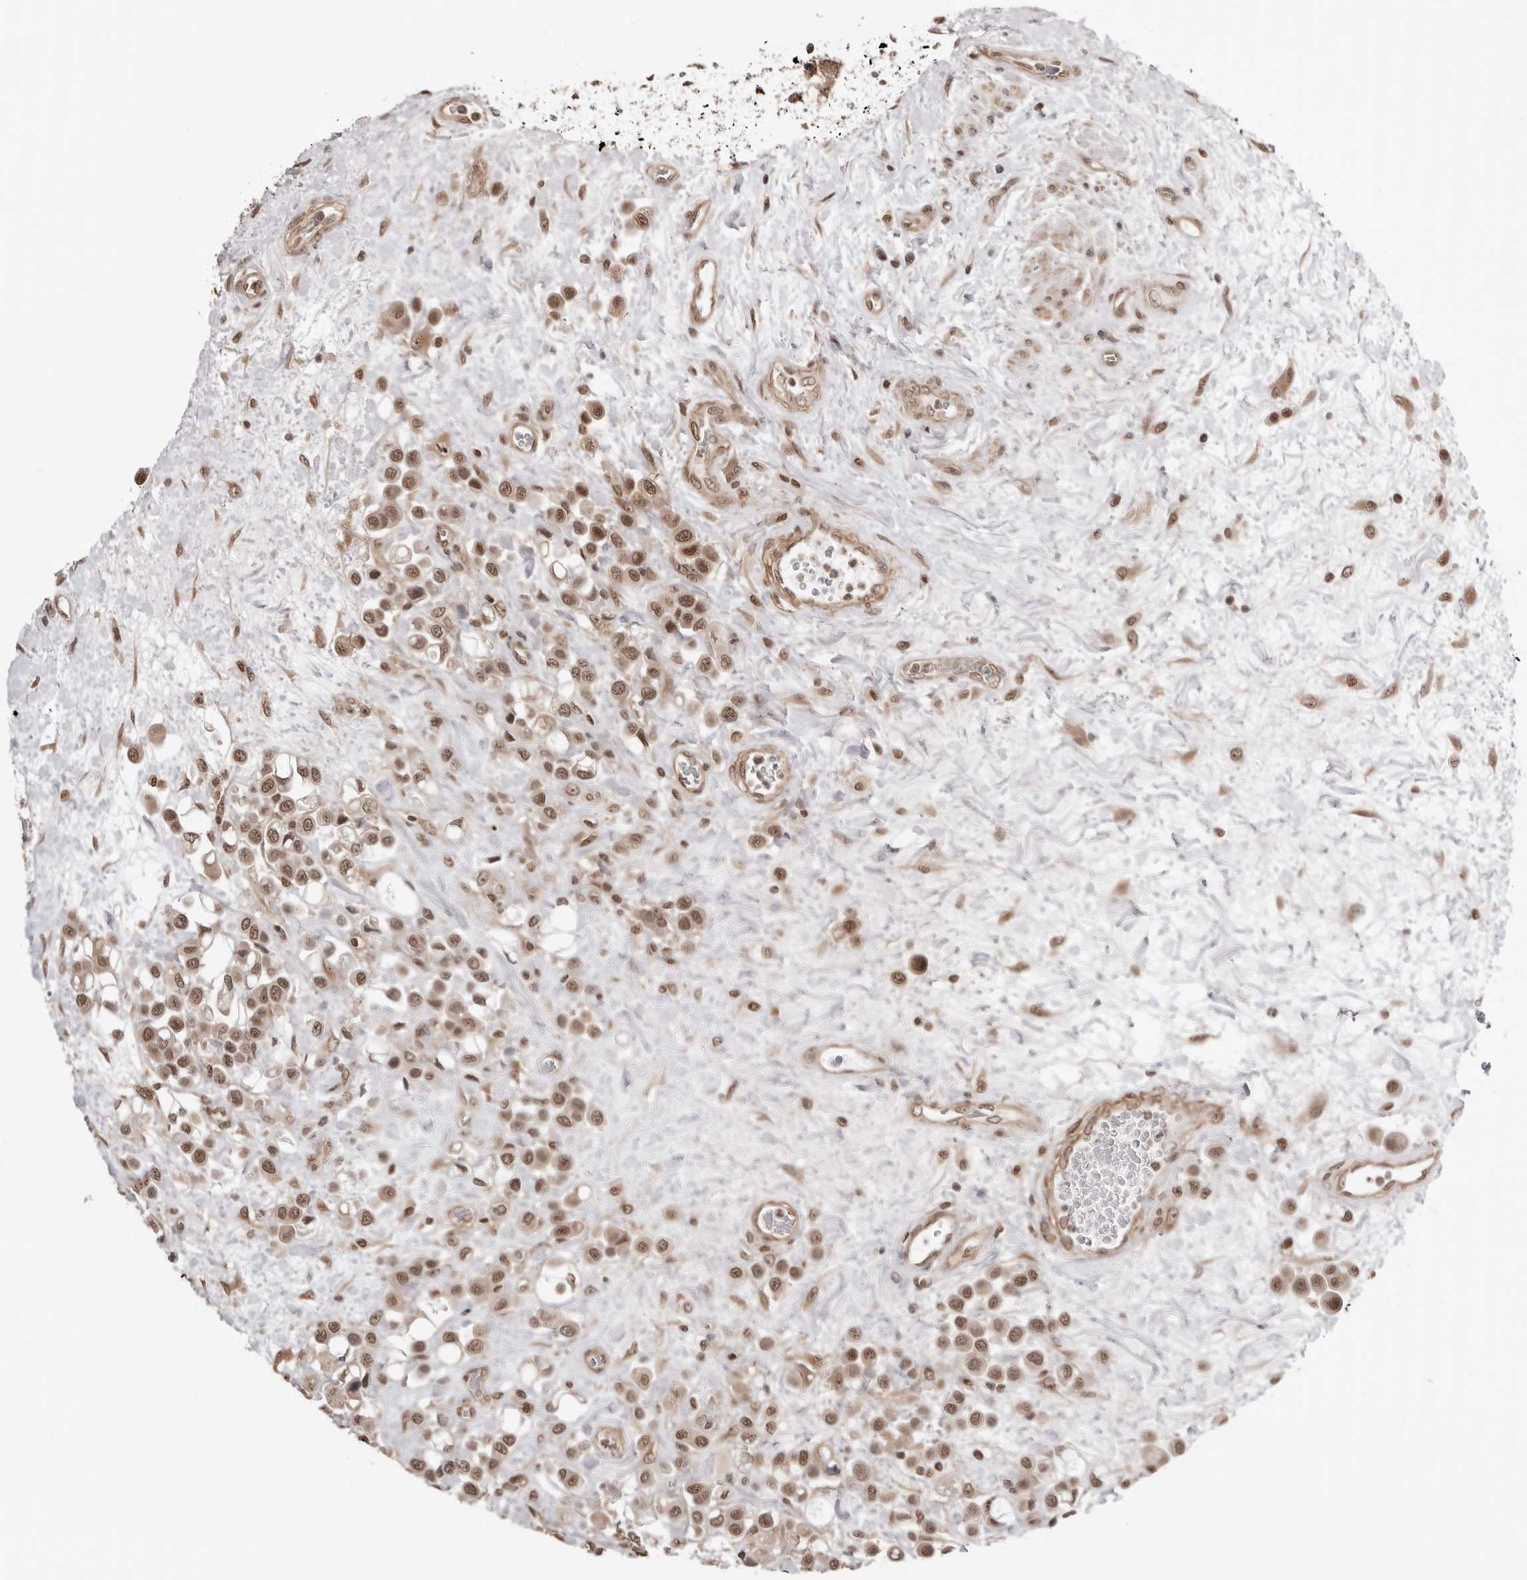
{"staining": {"intensity": "moderate", "quantity": "25%-75%", "location": "nuclear"}, "tissue": "urothelial cancer", "cell_type": "Tumor cells", "image_type": "cancer", "snomed": [{"axis": "morphology", "description": "Urothelial carcinoma, High grade"}, {"axis": "topography", "description": "Urinary bladder"}], "caption": "About 25%-75% of tumor cells in human urothelial cancer display moderate nuclear protein positivity as visualized by brown immunohistochemical staining.", "gene": "SDE2", "patient": {"sex": "male", "age": 50}}